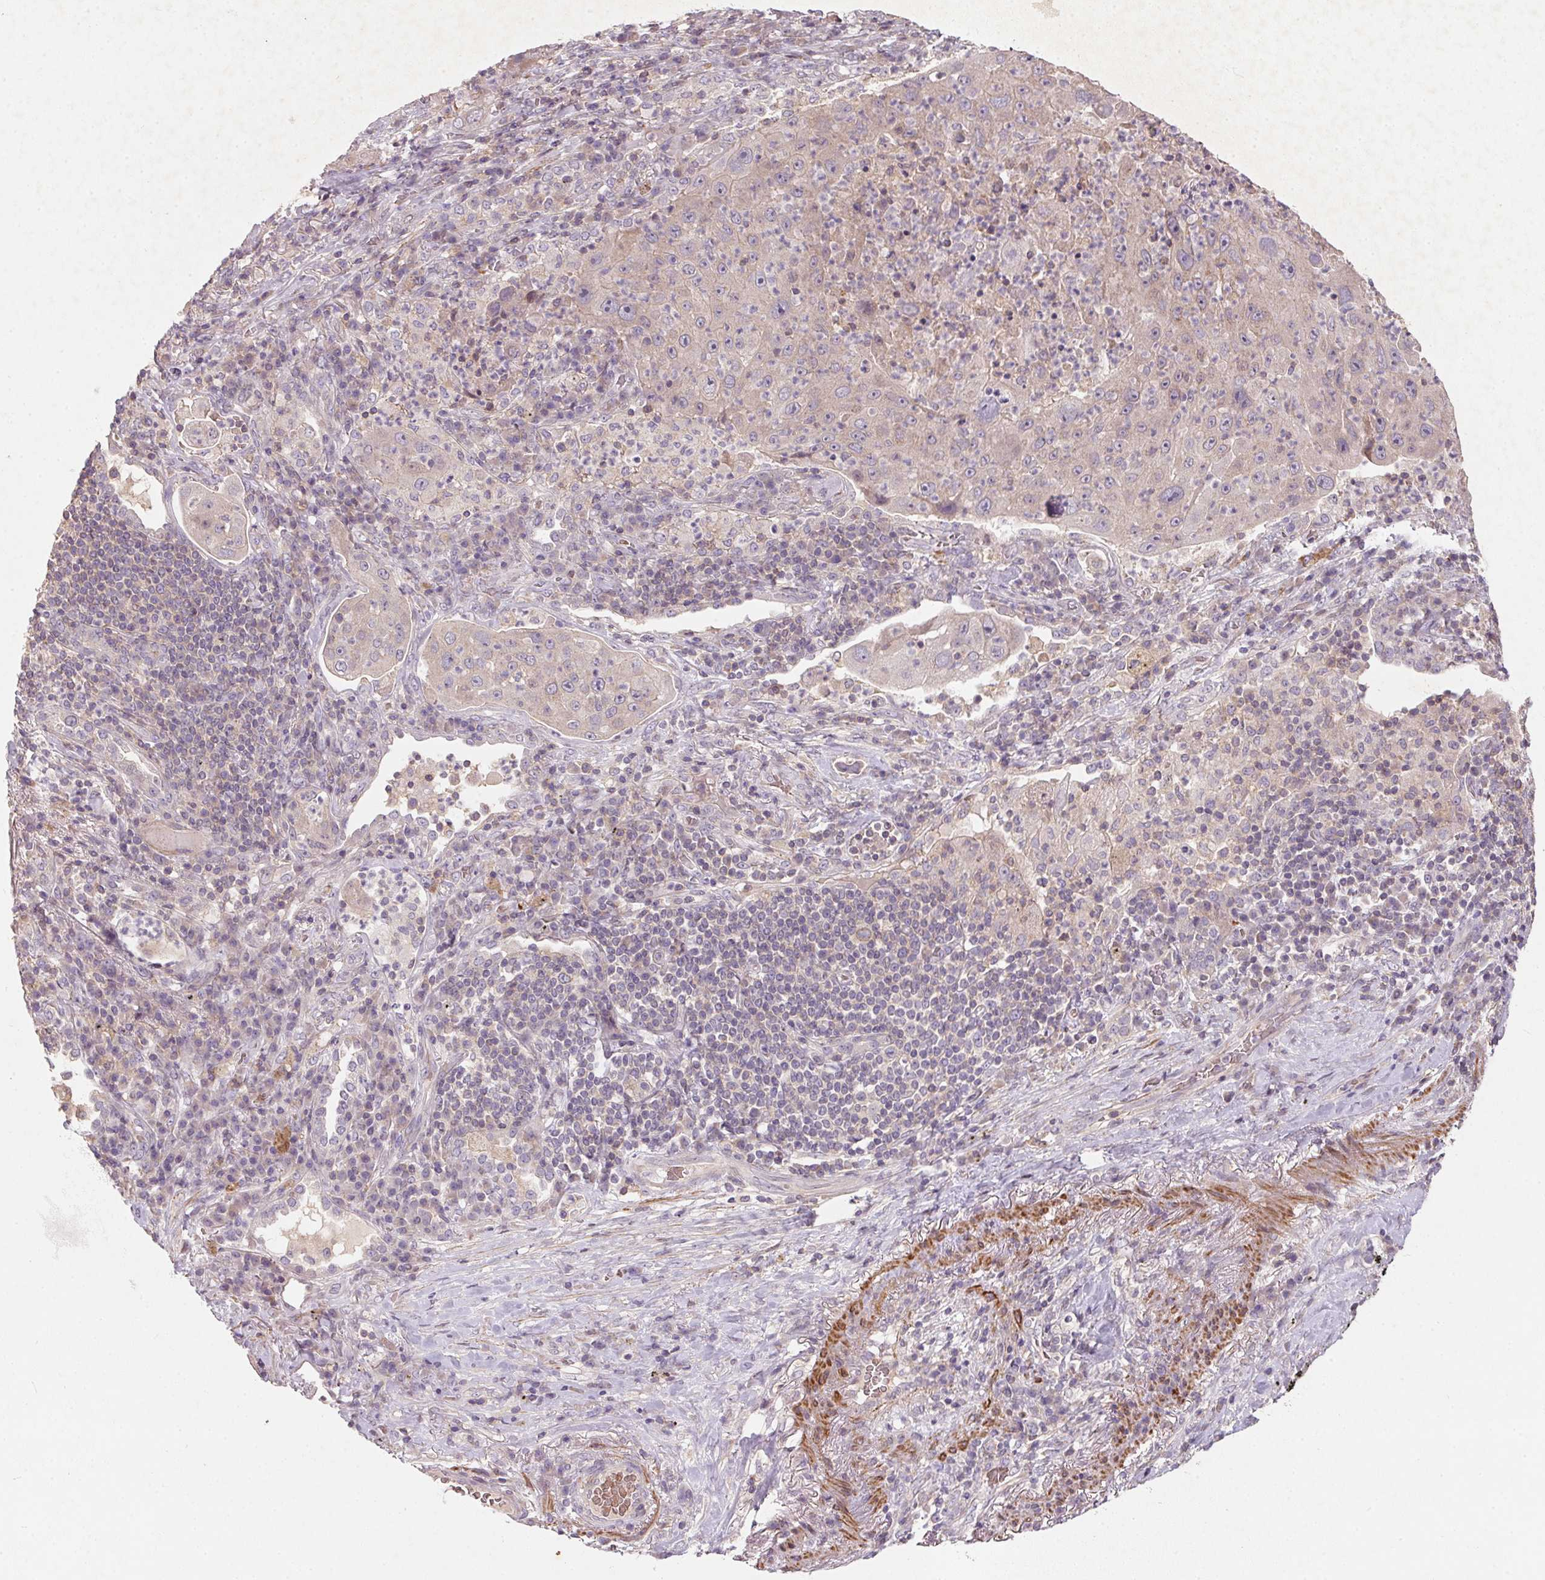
{"staining": {"intensity": "weak", "quantity": "25%-75%", "location": "cytoplasmic/membranous"}, "tissue": "lung cancer", "cell_type": "Tumor cells", "image_type": "cancer", "snomed": [{"axis": "morphology", "description": "Squamous cell carcinoma, NOS"}, {"axis": "topography", "description": "Lung"}], "caption": "Immunohistochemistry (IHC) (DAB) staining of lung cancer (squamous cell carcinoma) reveals weak cytoplasmic/membranous protein positivity in about 25%-75% of tumor cells. The staining is performed using DAB (3,3'-diaminobenzidine) brown chromogen to label protein expression. The nuclei are counter-stained blue using hematoxylin.", "gene": "KCNK15", "patient": {"sex": "female", "age": 59}}